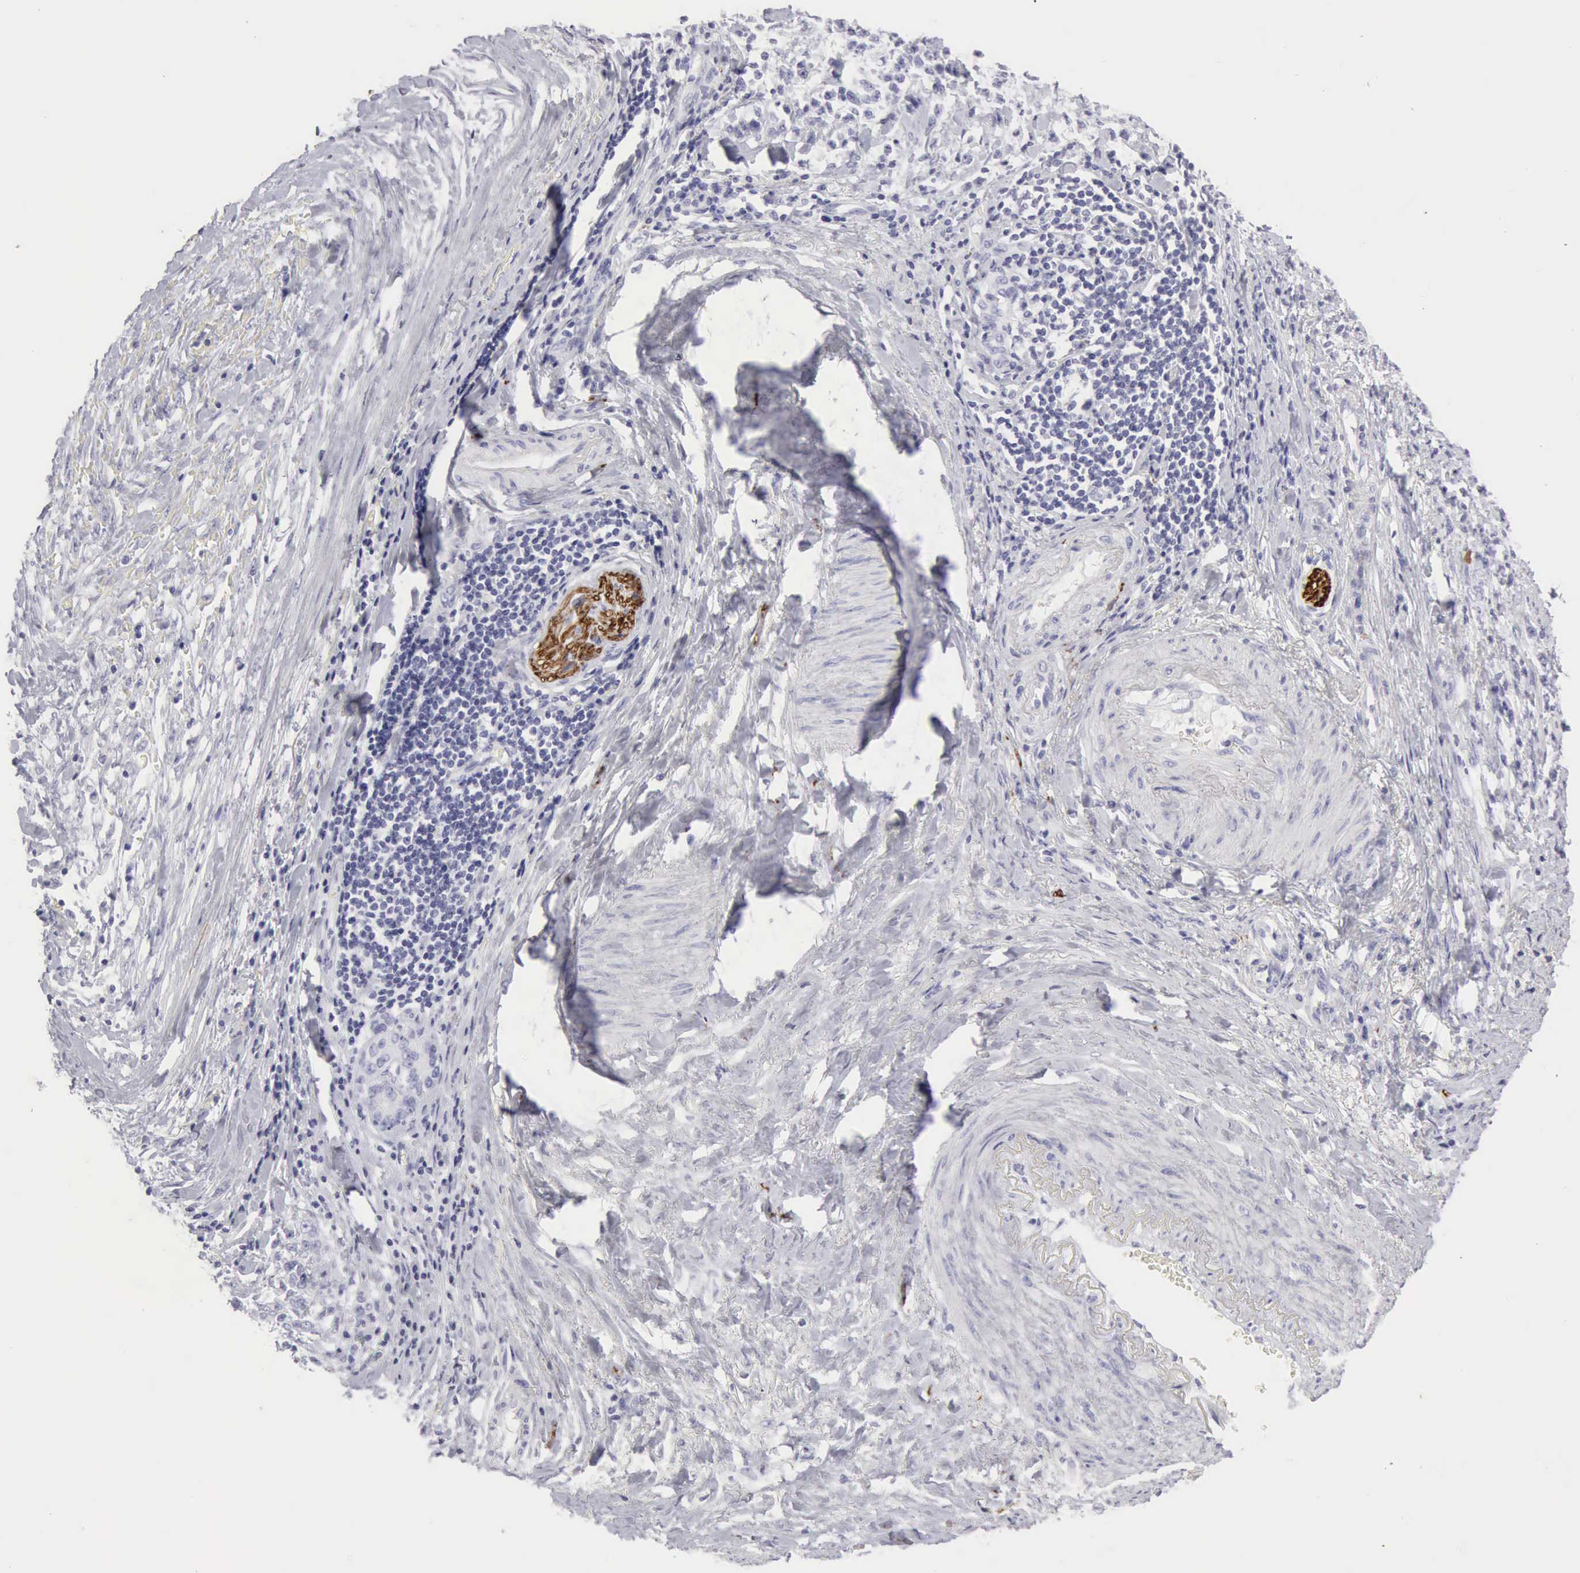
{"staining": {"intensity": "negative", "quantity": "none", "location": "none"}, "tissue": "stomach cancer", "cell_type": "Tumor cells", "image_type": "cancer", "snomed": [{"axis": "morphology", "description": "Adenocarcinoma, NOS"}, {"axis": "topography", "description": "Stomach, lower"}], "caption": "This is an immunohistochemistry (IHC) micrograph of human stomach adenocarcinoma. There is no expression in tumor cells.", "gene": "NCAM1", "patient": {"sex": "male", "age": 88}}